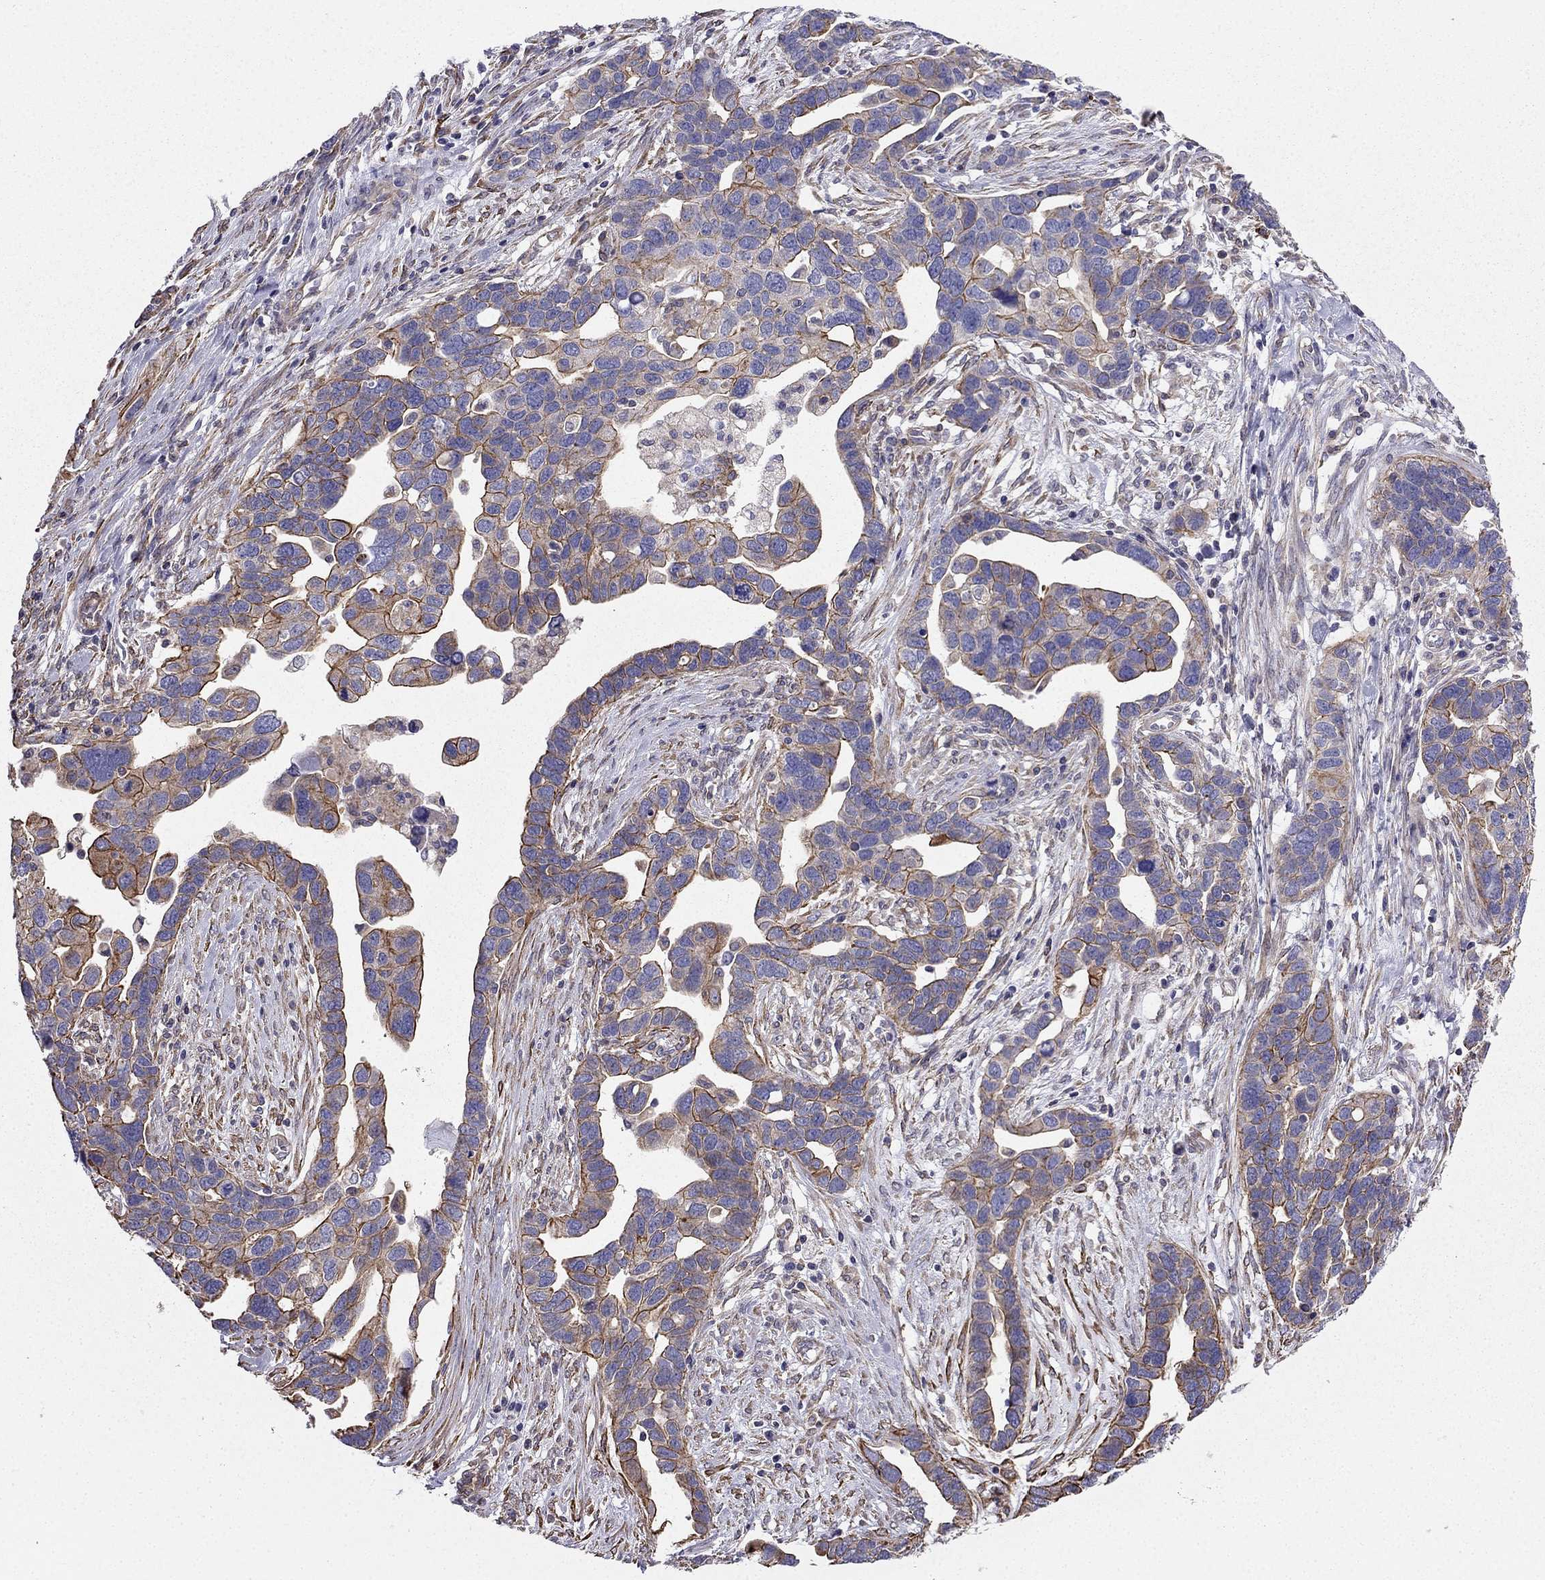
{"staining": {"intensity": "moderate", "quantity": "25%-75%", "location": "cytoplasmic/membranous"}, "tissue": "ovarian cancer", "cell_type": "Tumor cells", "image_type": "cancer", "snomed": [{"axis": "morphology", "description": "Cystadenocarcinoma, serous, NOS"}, {"axis": "topography", "description": "Ovary"}], "caption": "Ovarian cancer was stained to show a protein in brown. There is medium levels of moderate cytoplasmic/membranous positivity in approximately 25%-75% of tumor cells.", "gene": "ENOX1", "patient": {"sex": "female", "age": 54}}